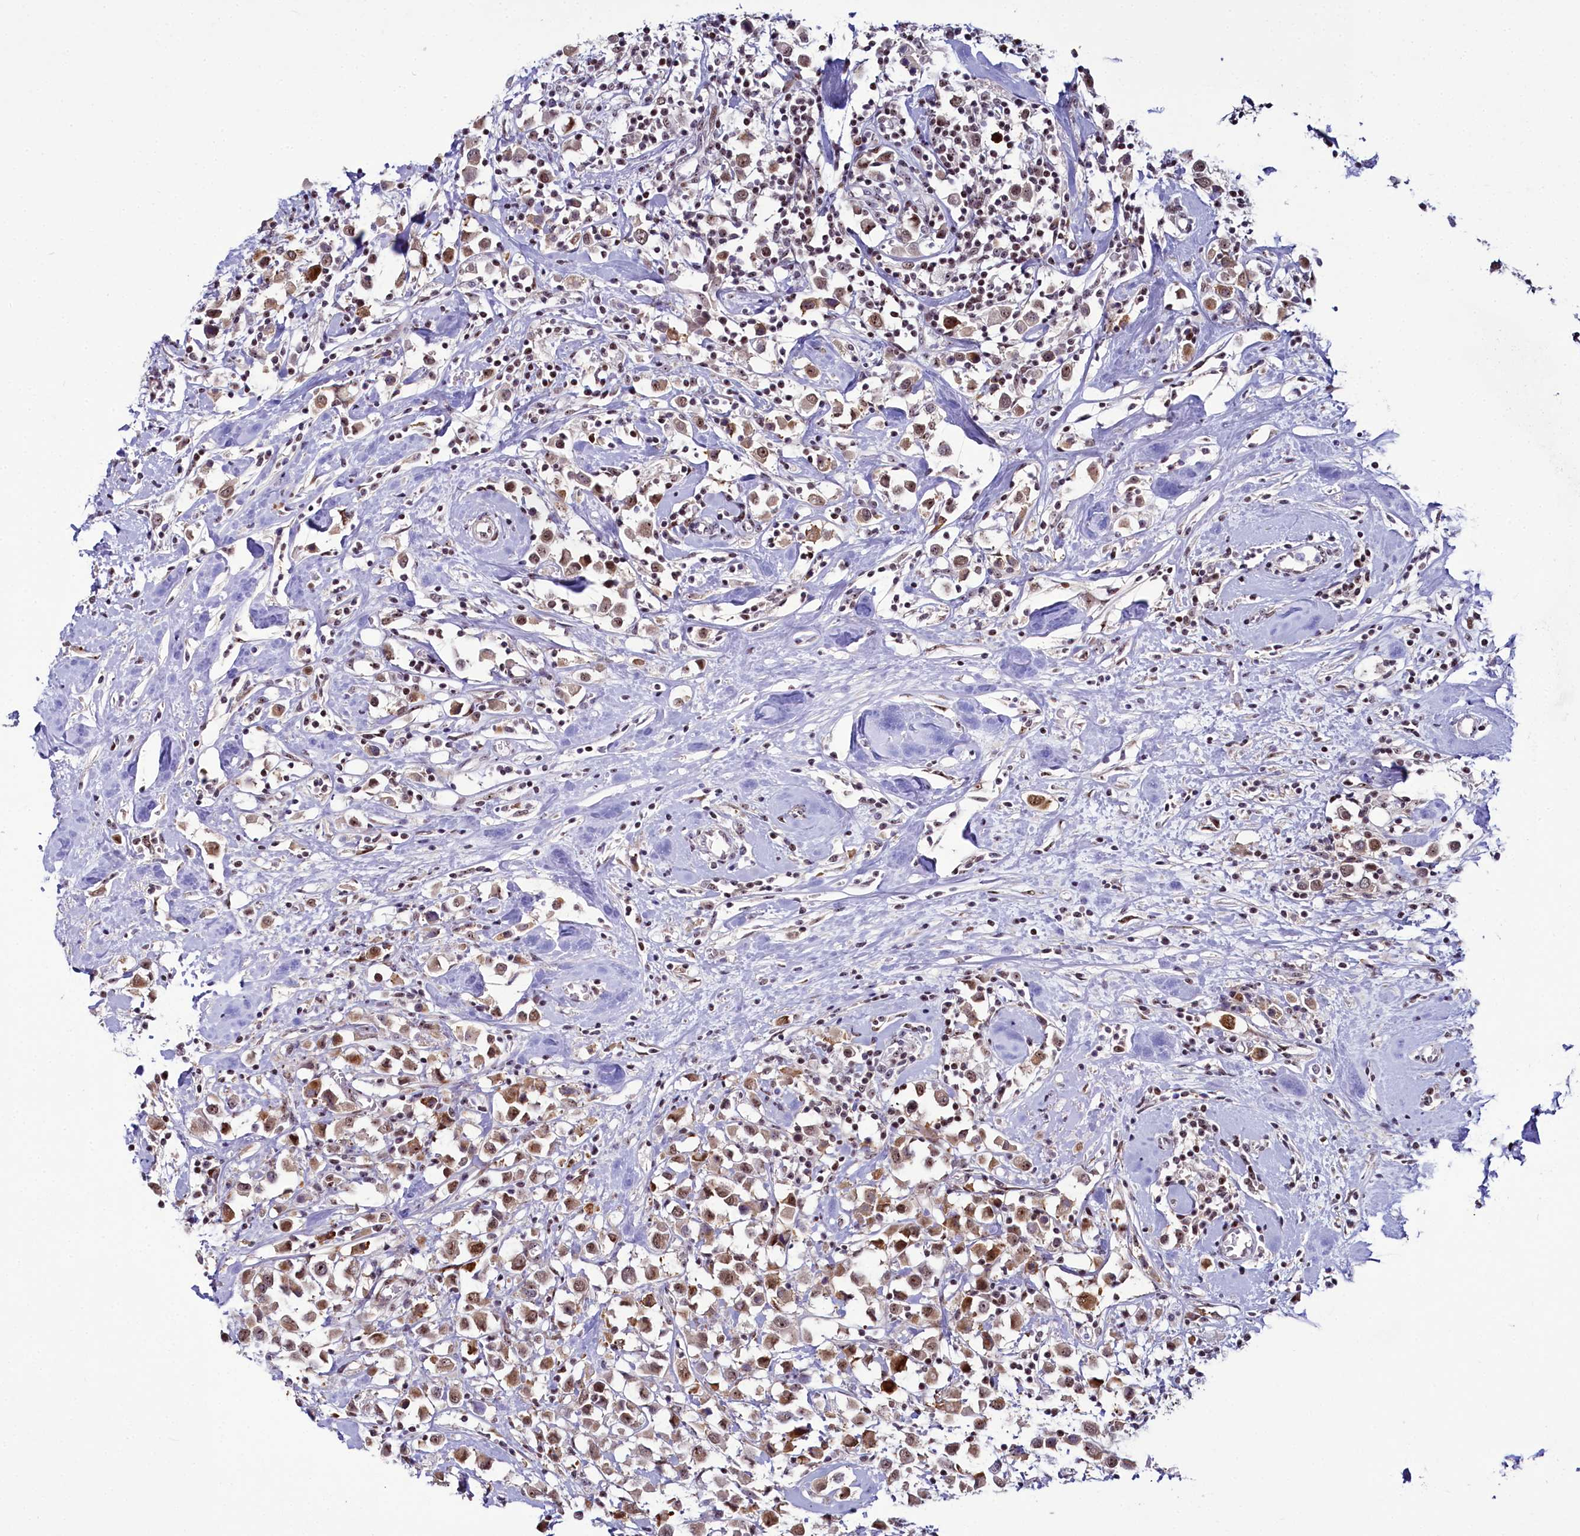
{"staining": {"intensity": "moderate", "quantity": ">75%", "location": "cytoplasmic/membranous,nuclear"}, "tissue": "breast cancer", "cell_type": "Tumor cells", "image_type": "cancer", "snomed": [{"axis": "morphology", "description": "Duct carcinoma"}, {"axis": "topography", "description": "Breast"}], "caption": "Protein staining of breast cancer tissue displays moderate cytoplasmic/membranous and nuclear positivity in about >75% of tumor cells. Using DAB (3,3'-diaminobenzidine) (brown) and hematoxylin (blue) stains, captured at high magnification using brightfield microscopy.", "gene": "TCOF1", "patient": {"sex": "female", "age": 61}}